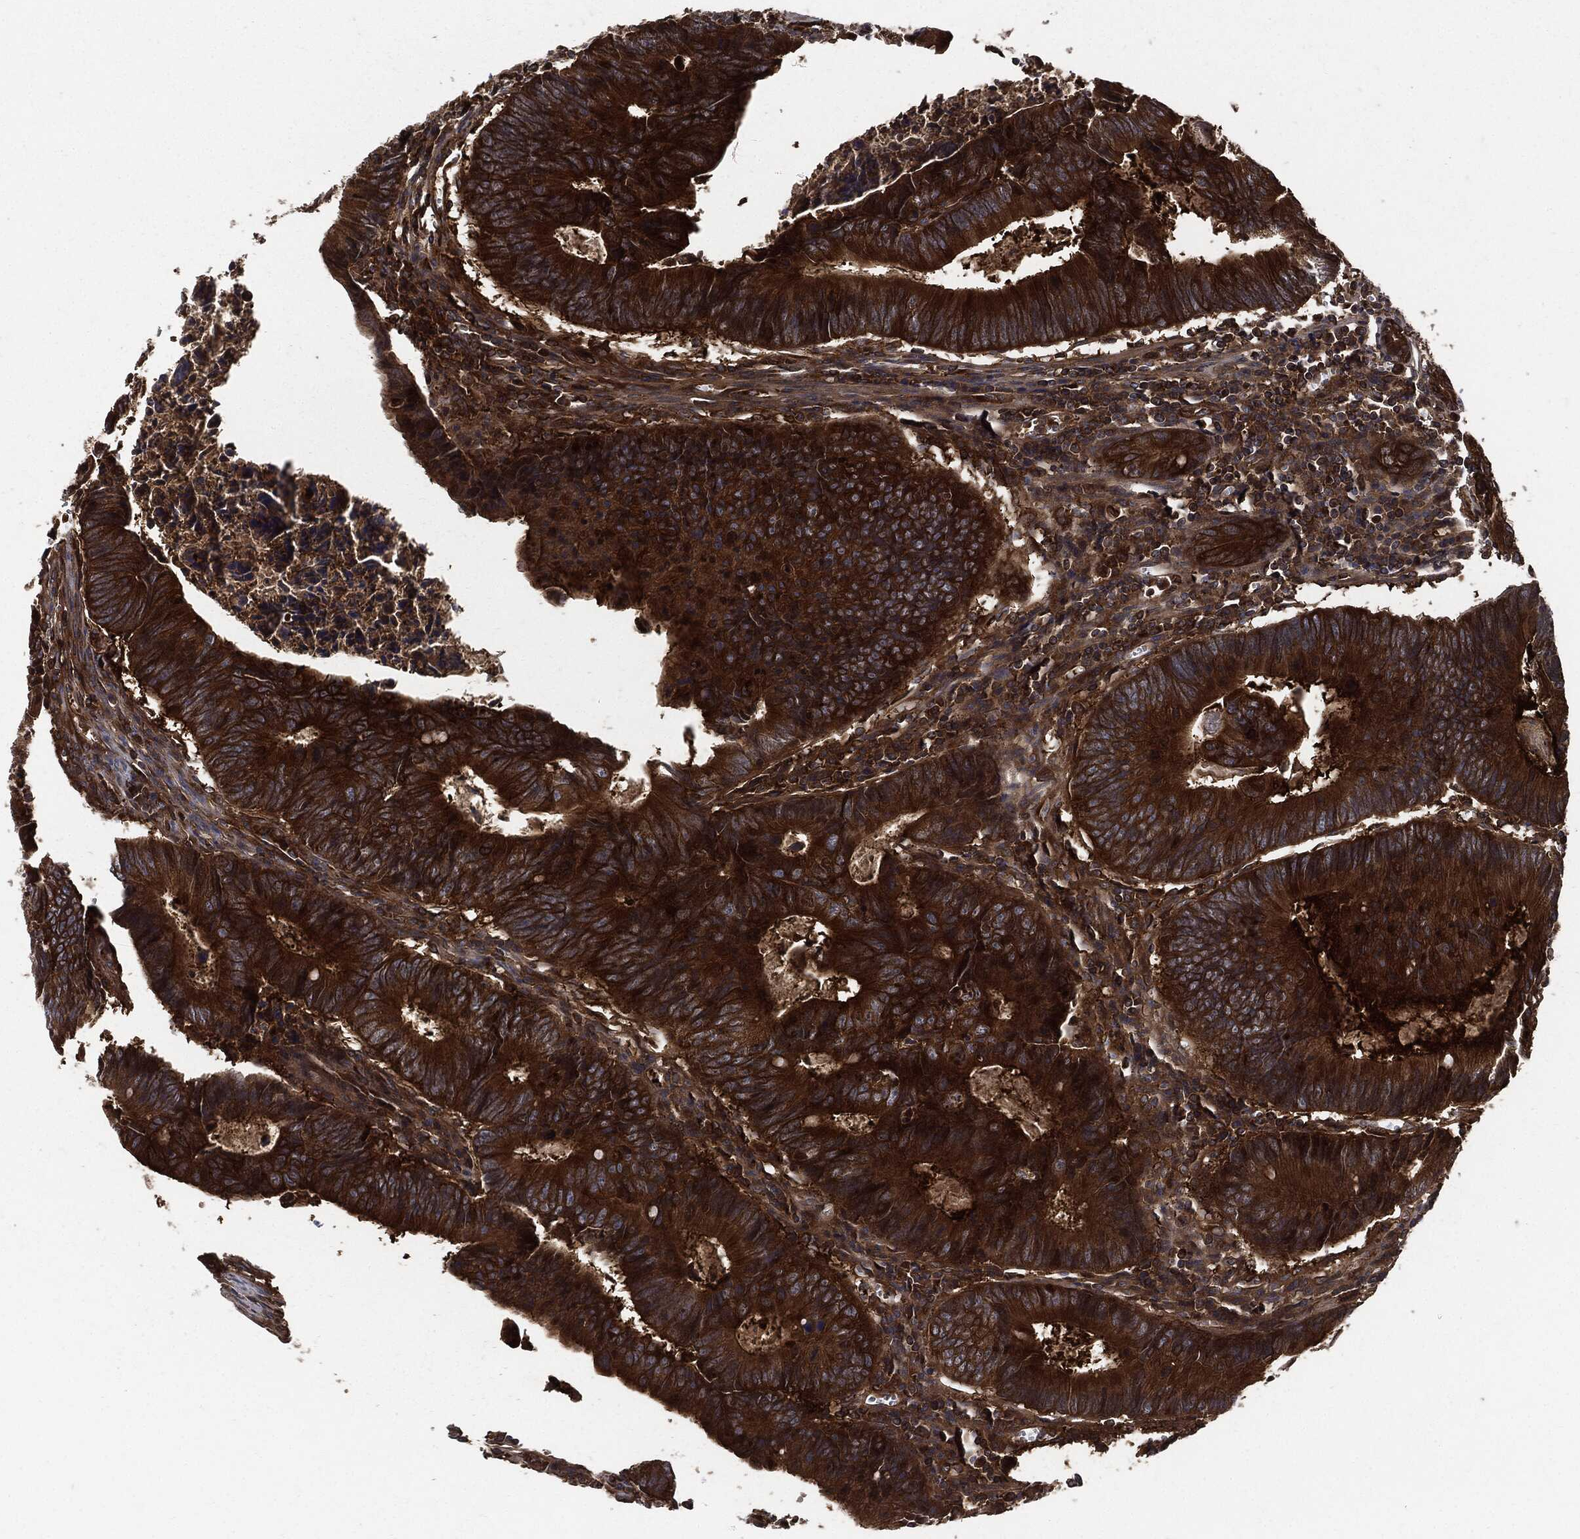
{"staining": {"intensity": "strong", "quantity": ">75%", "location": "cytoplasmic/membranous"}, "tissue": "colorectal cancer", "cell_type": "Tumor cells", "image_type": "cancer", "snomed": [{"axis": "morphology", "description": "Adenocarcinoma, NOS"}, {"axis": "topography", "description": "Colon"}], "caption": "Immunohistochemical staining of human colorectal adenocarcinoma demonstrates high levels of strong cytoplasmic/membranous positivity in approximately >75% of tumor cells.", "gene": "XPNPEP1", "patient": {"sex": "female", "age": 87}}